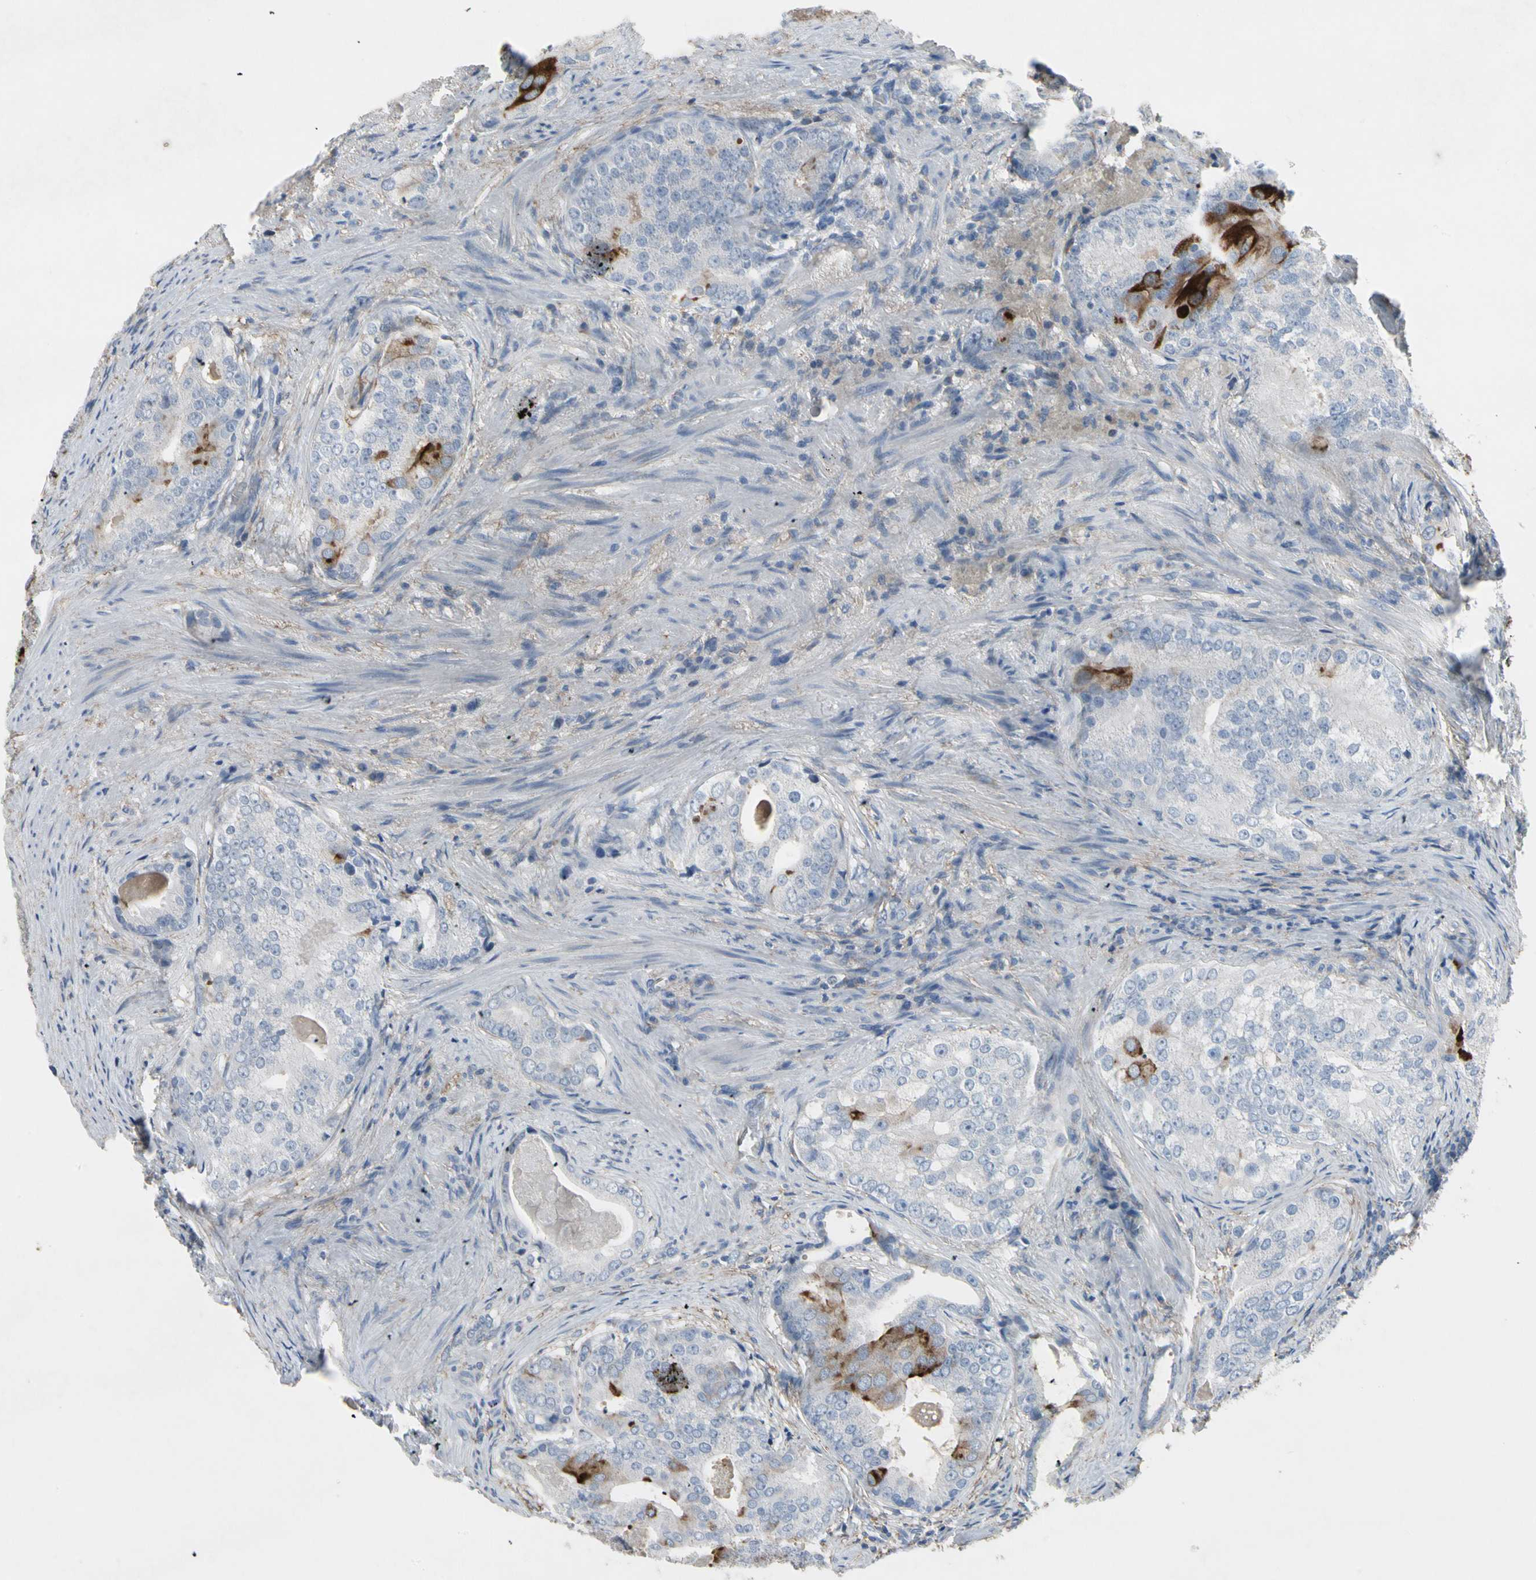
{"staining": {"intensity": "strong", "quantity": "<25%", "location": "cytoplasmic/membranous"}, "tissue": "prostate cancer", "cell_type": "Tumor cells", "image_type": "cancer", "snomed": [{"axis": "morphology", "description": "Adenocarcinoma, High grade"}, {"axis": "topography", "description": "Prostate"}], "caption": "The micrograph displays a brown stain indicating the presence of a protein in the cytoplasmic/membranous of tumor cells in prostate cancer (high-grade adenocarcinoma).", "gene": "PIGR", "patient": {"sex": "male", "age": 66}}